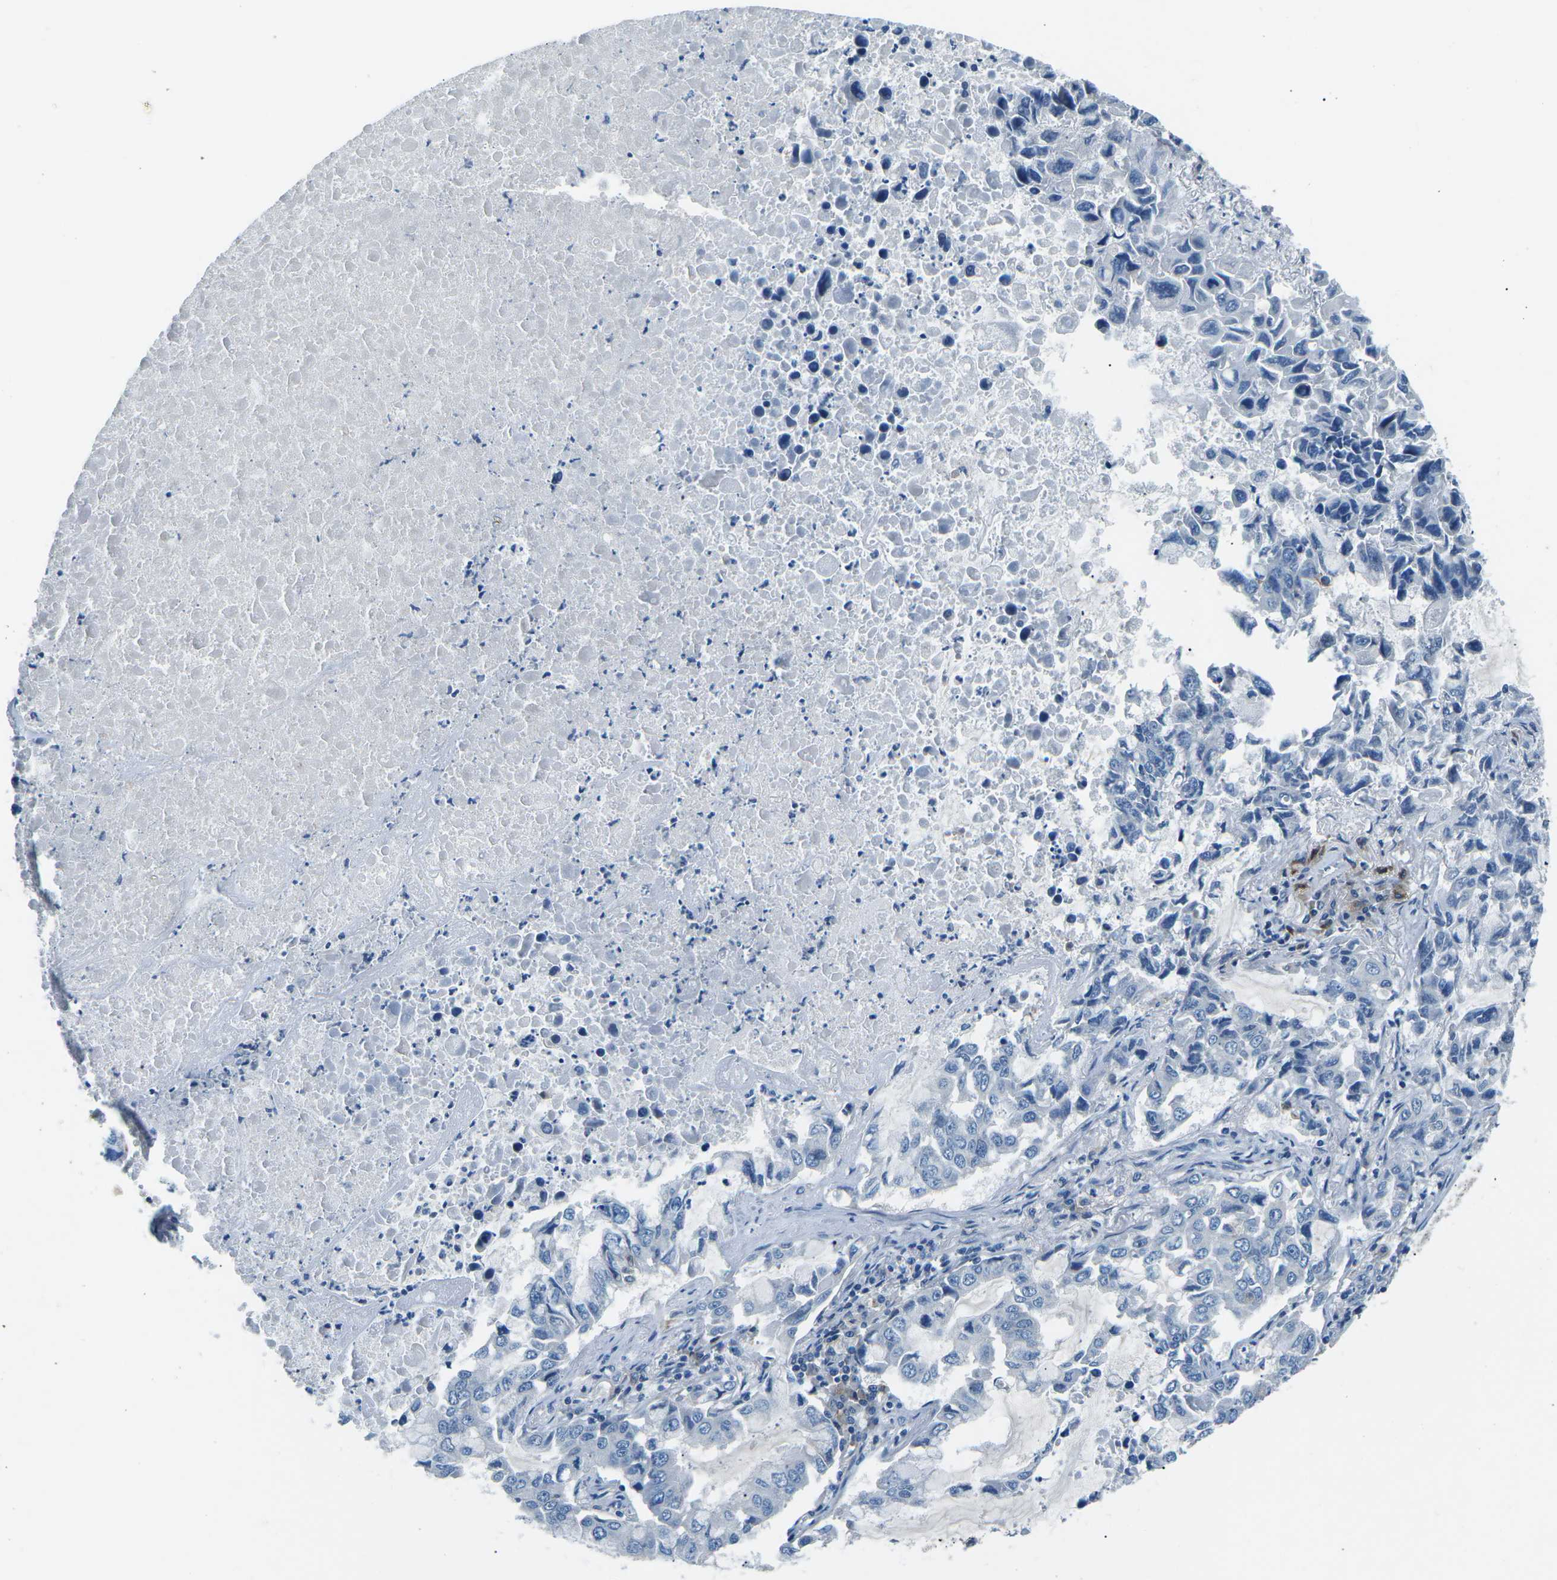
{"staining": {"intensity": "negative", "quantity": "none", "location": "none"}, "tissue": "lung cancer", "cell_type": "Tumor cells", "image_type": "cancer", "snomed": [{"axis": "morphology", "description": "Adenocarcinoma, NOS"}, {"axis": "topography", "description": "Lung"}], "caption": "High magnification brightfield microscopy of lung cancer (adenocarcinoma) stained with DAB (brown) and counterstained with hematoxylin (blue): tumor cells show no significant expression. (DAB (3,3'-diaminobenzidine) immunohistochemistry (IHC), high magnification).", "gene": "CD1D", "patient": {"sex": "male", "age": 64}}